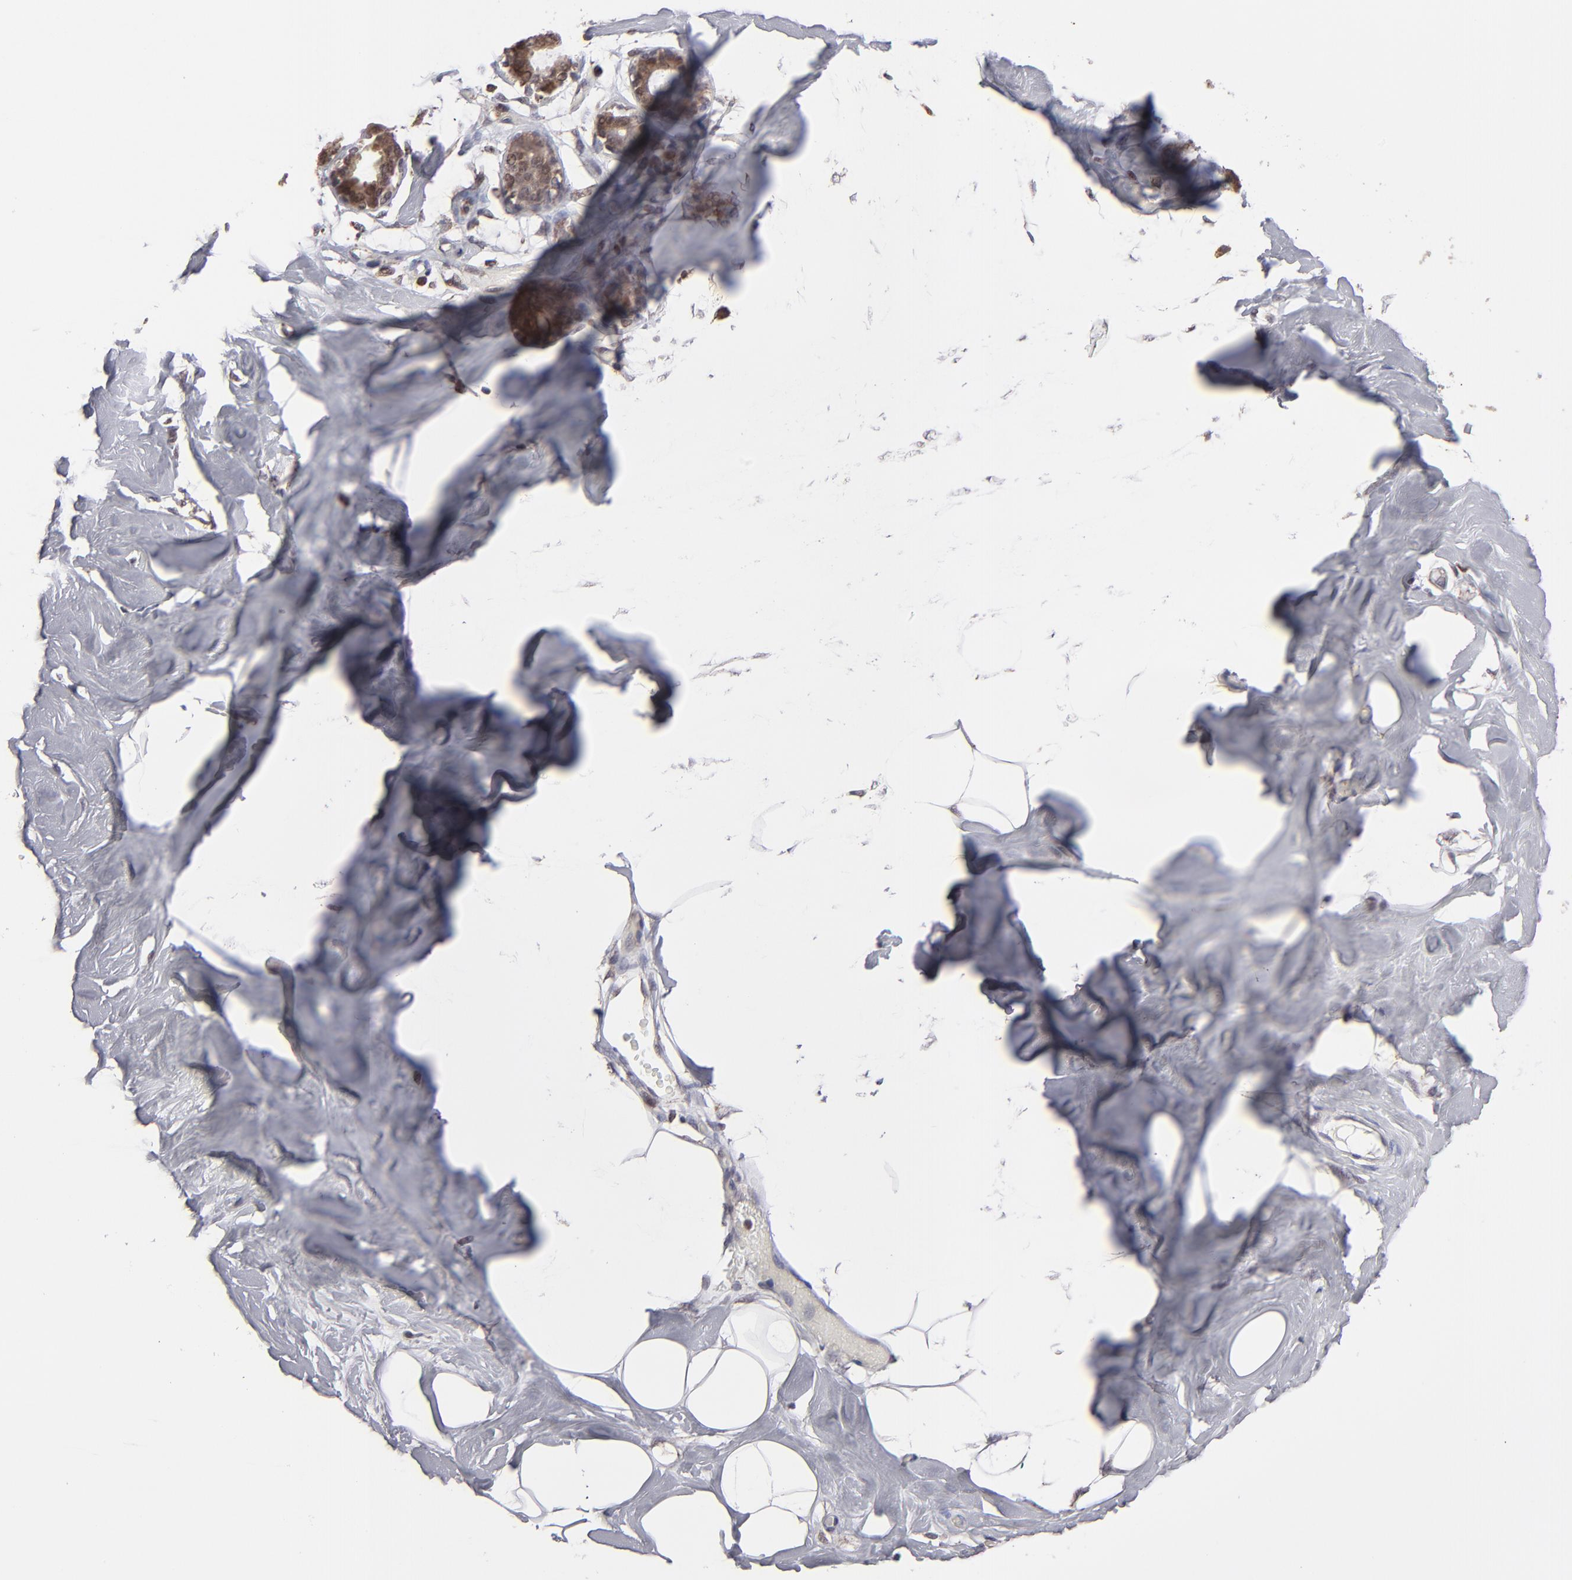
{"staining": {"intensity": "negative", "quantity": "none", "location": "none"}, "tissue": "breast", "cell_type": "Adipocytes", "image_type": "normal", "snomed": [{"axis": "morphology", "description": "Normal tissue, NOS"}, {"axis": "topography", "description": "Breast"}, {"axis": "topography", "description": "Soft tissue"}], "caption": "Immunohistochemical staining of normal human breast shows no significant positivity in adipocytes. (DAB immunohistochemistry, high magnification).", "gene": "SLC15A1", "patient": {"sex": "female", "age": 25}}